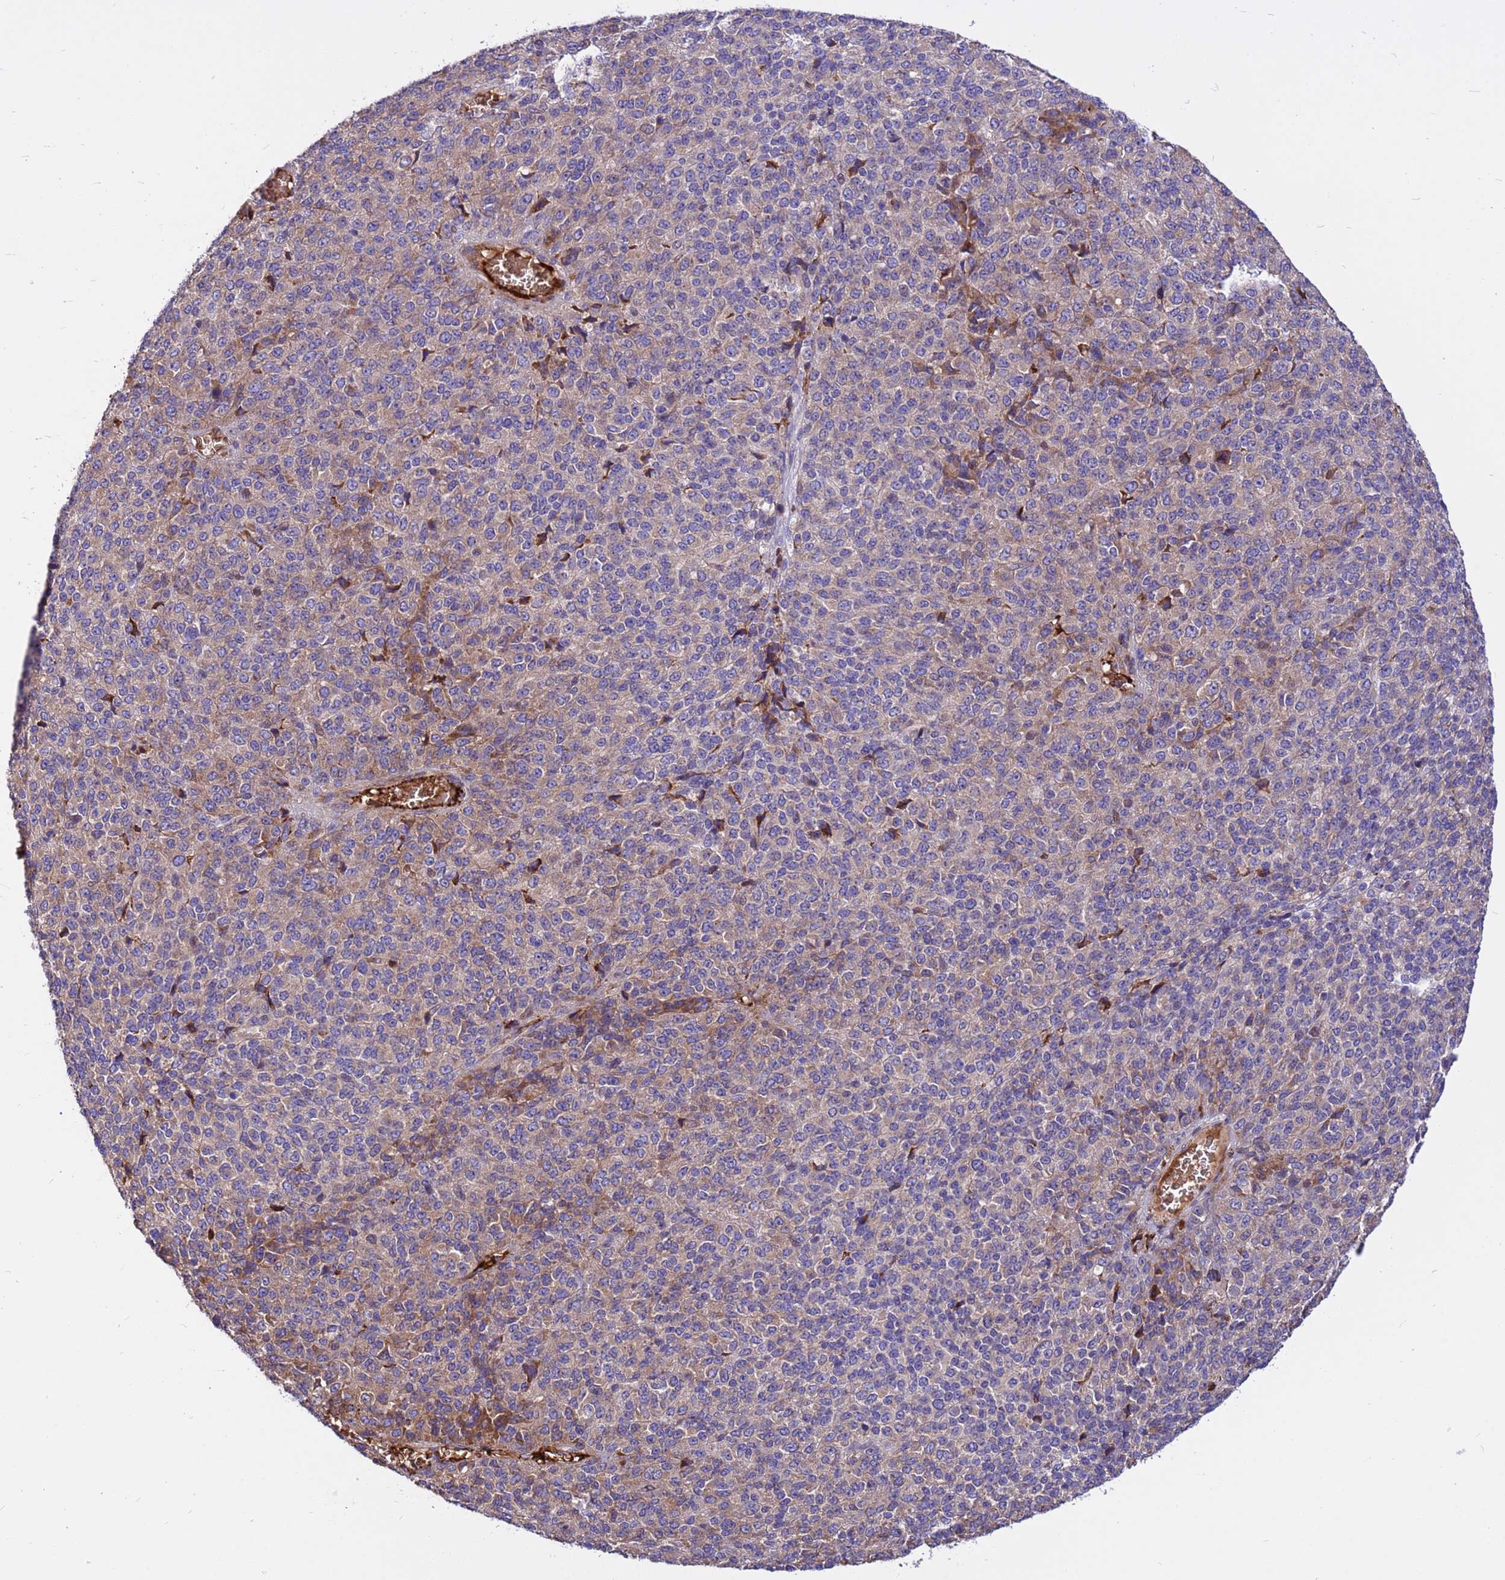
{"staining": {"intensity": "weak", "quantity": "<25%", "location": "cytoplasmic/membranous"}, "tissue": "melanoma", "cell_type": "Tumor cells", "image_type": "cancer", "snomed": [{"axis": "morphology", "description": "Malignant melanoma, Metastatic site"}, {"axis": "topography", "description": "Brain"}], "caption": "A high-resolution image shows immunohistochemistry staining of melanoma, which reveals no significant expression in tumor cells.", "gene": "ZNF669", "patient": {"sex": "female", "age": 56}}